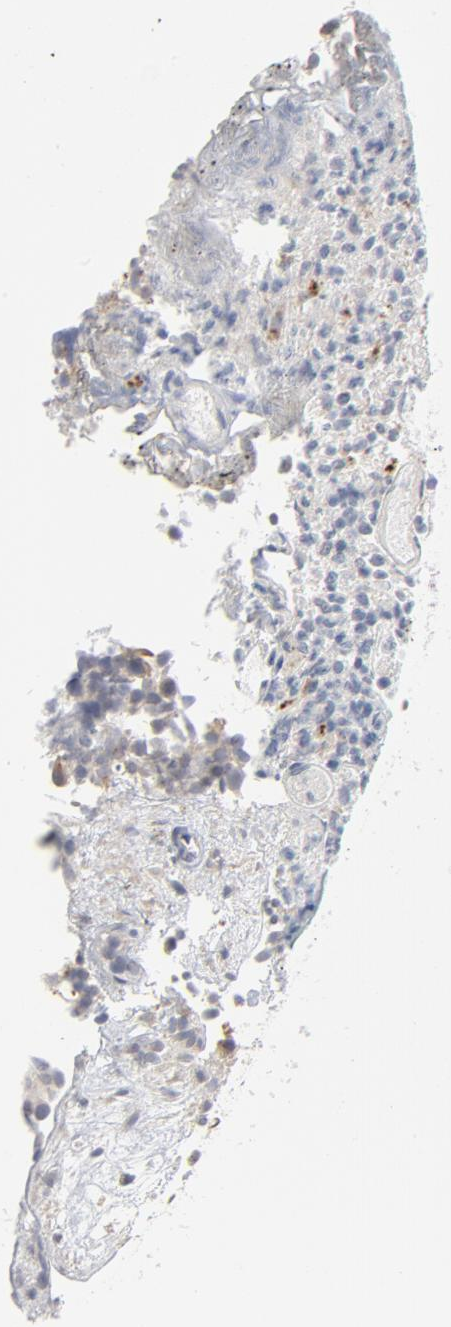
{"staining": {"intensity": "negative", "quantity": "none", "location": "none"}, "tissue": "urothelial cancer", "cell_type": "Tumor cells", "image_type": "cancer", "snomed": [{"axis": "morphology", "description": "Urothelial carcinoma, Low grade"}, {"axis": "topography", "description": "Urinary bladder"}], "caption": "Immunohistochemistry (IHC) of urothelial cancer exhibits no expression in tumor cells.", "gene": "POMT2", "patient": {"sex": "male", "age": 85}}